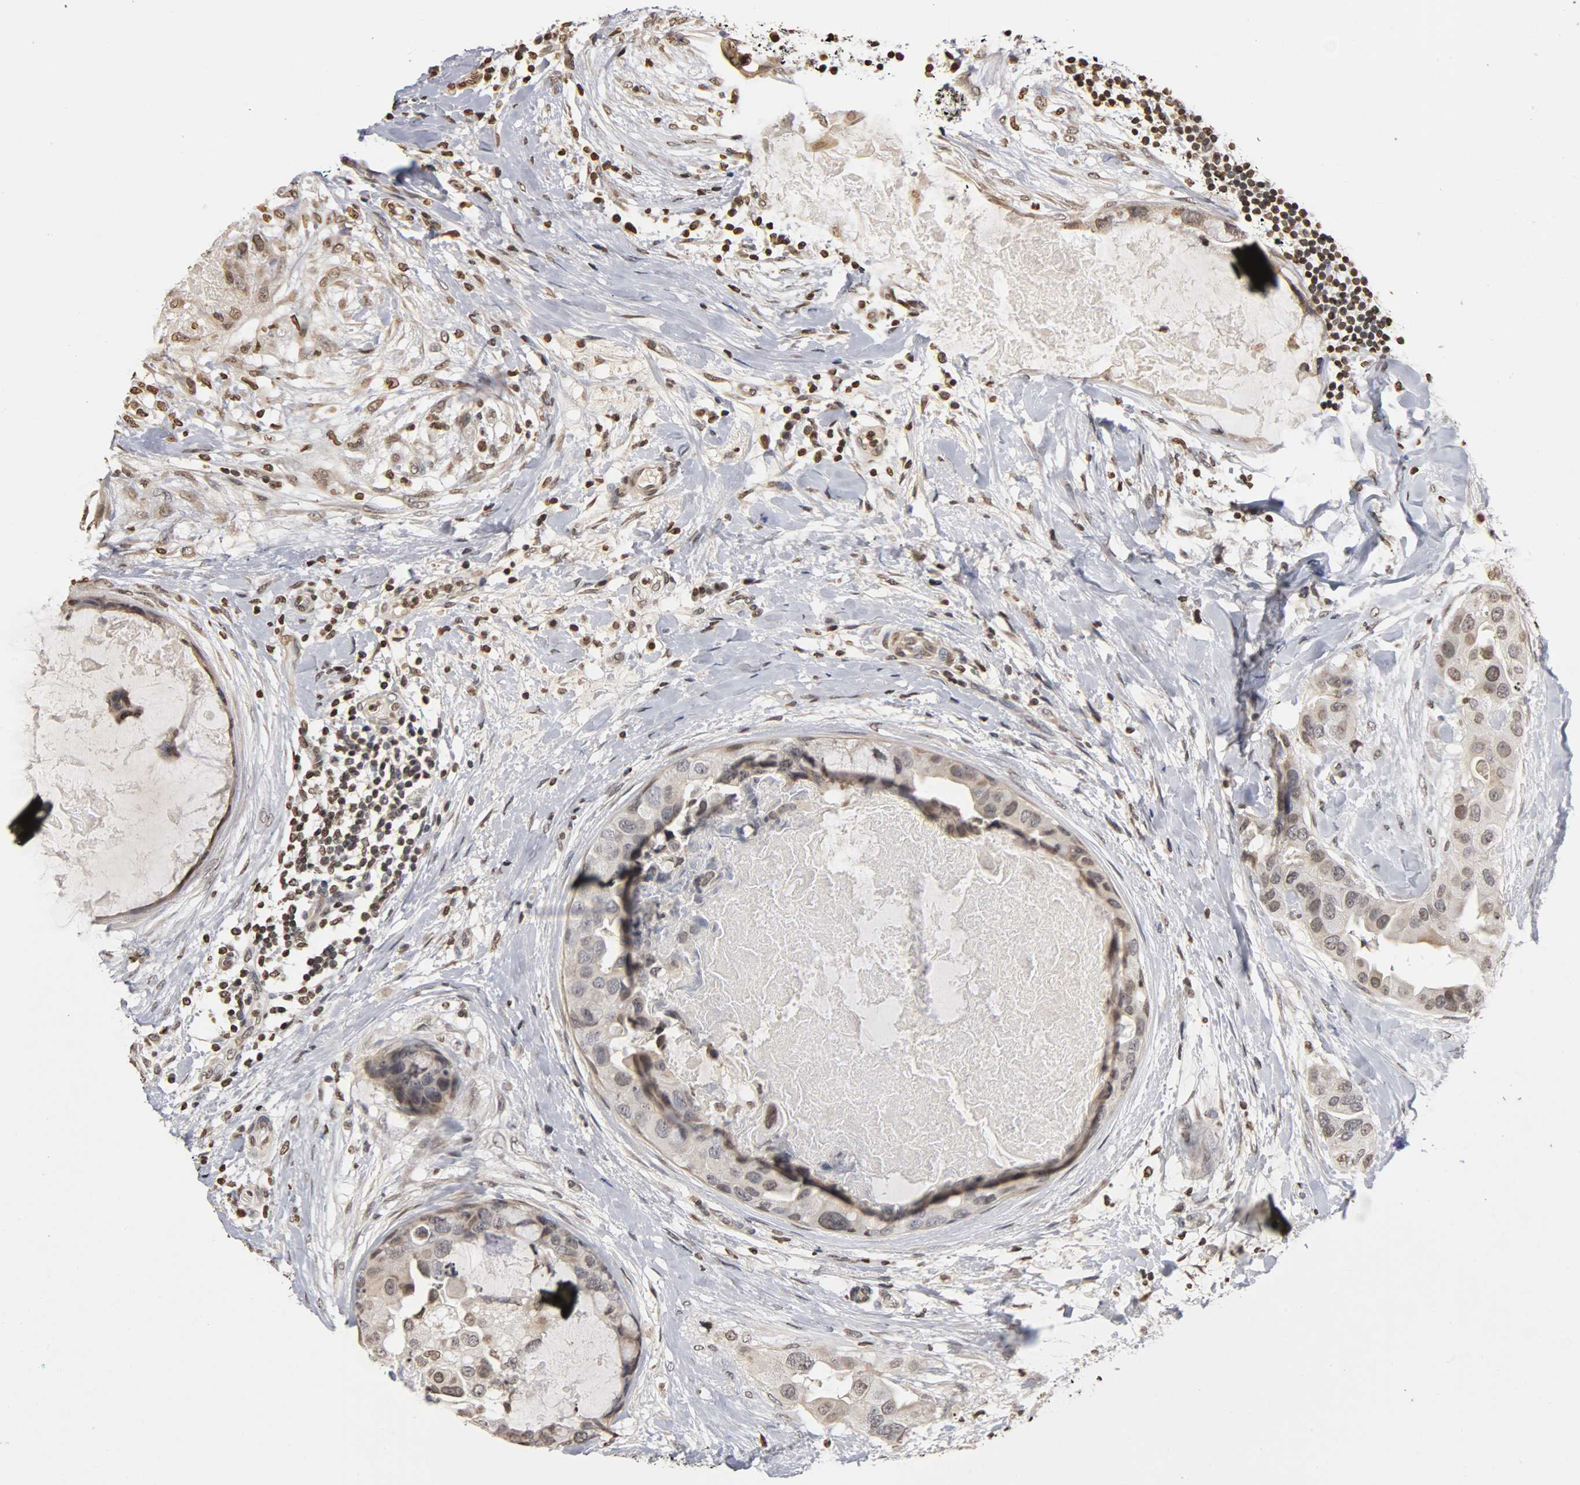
{"staining": {"intensity": "weak", "quantity": "<25%", "location": "cytoplasmic/membranous,nuclear"}, "tissue": "breast cancer", "cell_type": "Tumor cells", "image_type": "cancer", "snomed": [{"axis": "morphology", "description": "Duct carcinoma"}, {"axis": "topography", "description": "Breast"}], "caption": "Tumor cells show no significant protein staining in invasive ductal carcinoma (breast).", "gene": "ERCC2", "patient": {"sex": "female", "age": 40}}